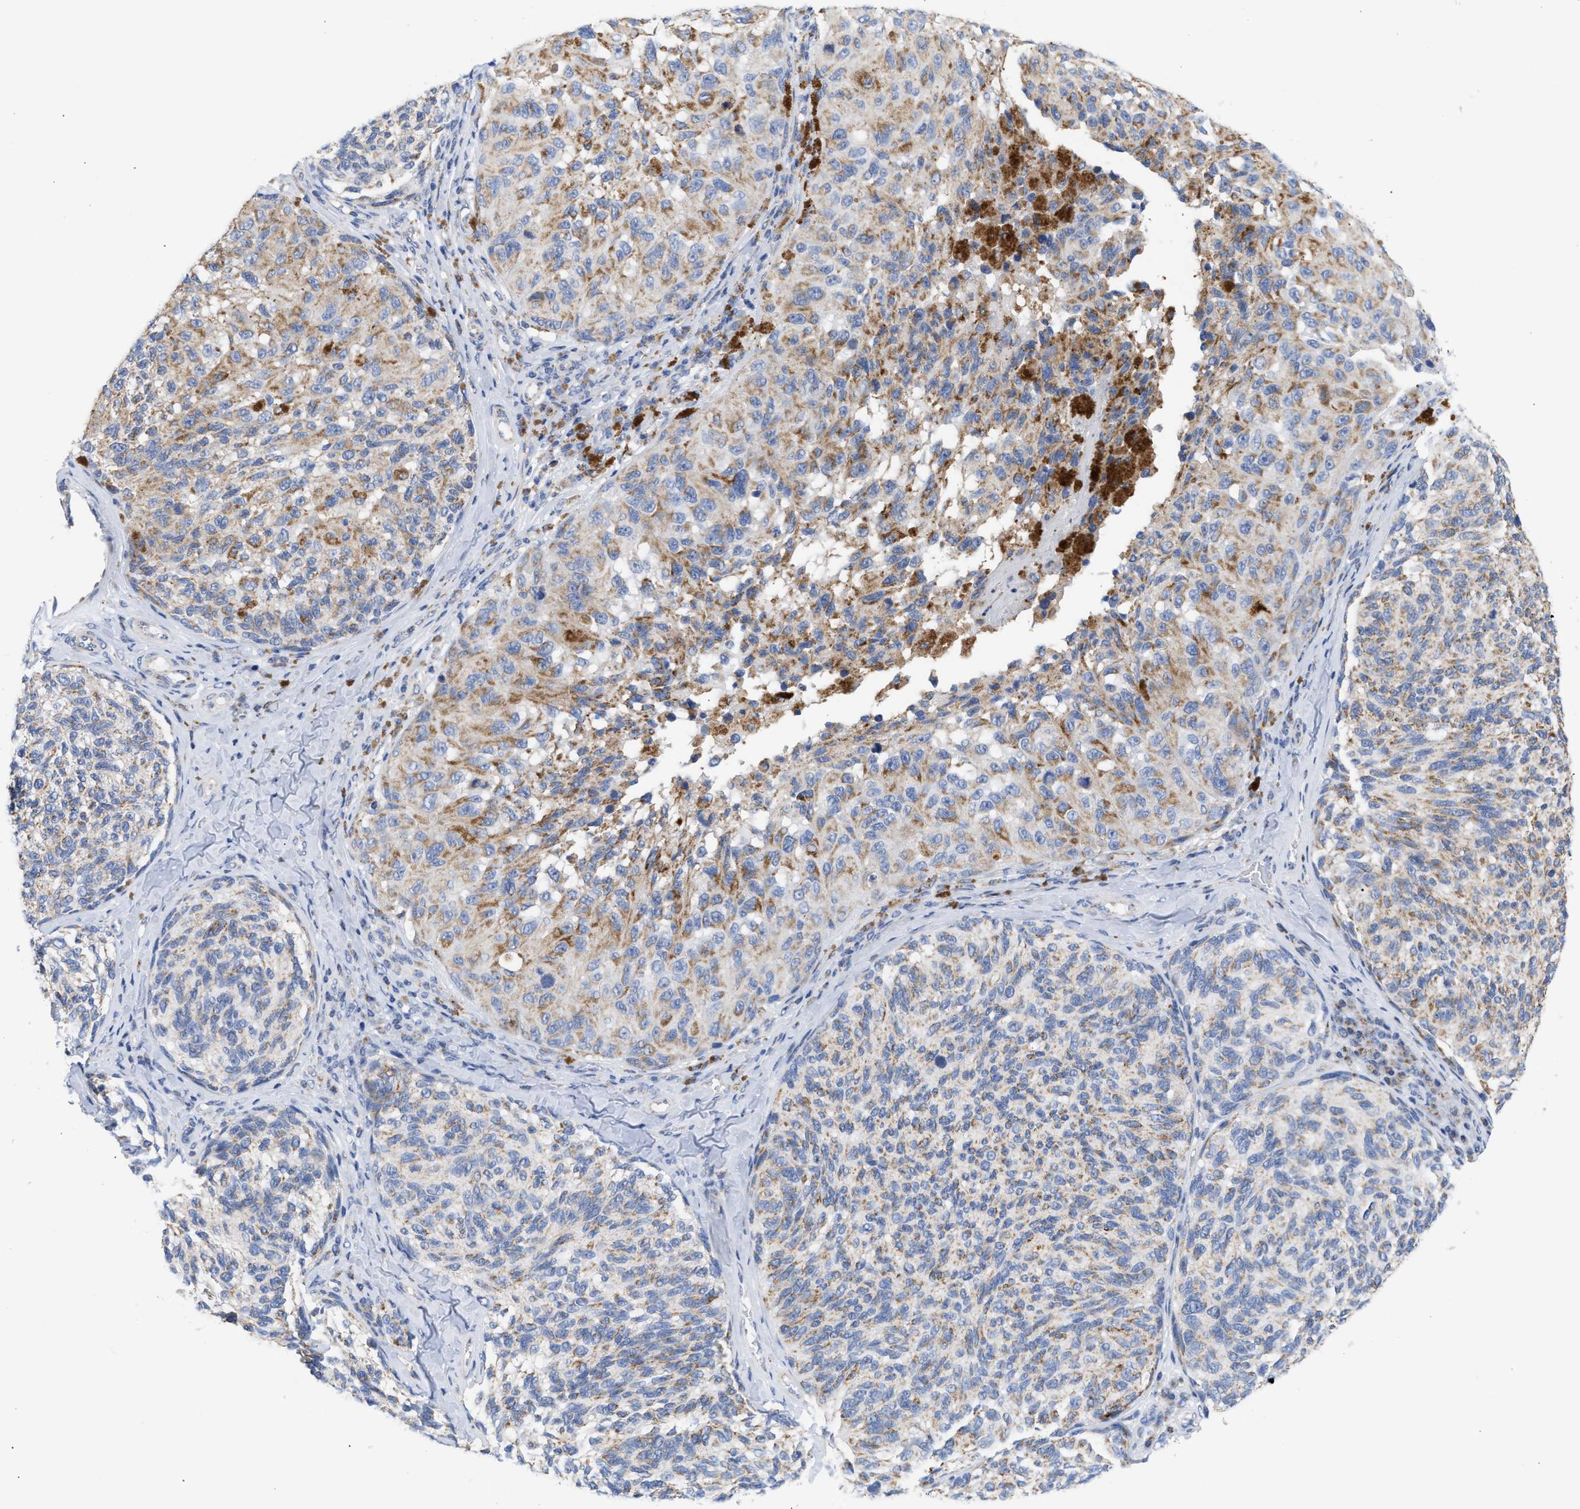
{"staining": {"intensity": "weak", "quantity": "25%-75%", "location": "cytoplasmic/membranous"}, "tissue": "melanoma", "cell_type": "Tumor cells", "image_type": "cancer", "snomed": [{"axis": "morphology", "description": "Malignant melanoma, NOS"}, {"axis": "topography", "description": "Skin"}], "caption": "Immunohistochemistry of human melanoma demonstrates low levels of weak cytoplasmic/membranous expression in approximately 25%-75% of tumor cells.", "gene": "ACOT13", "patient": {"sex": "female", "age": 73}}